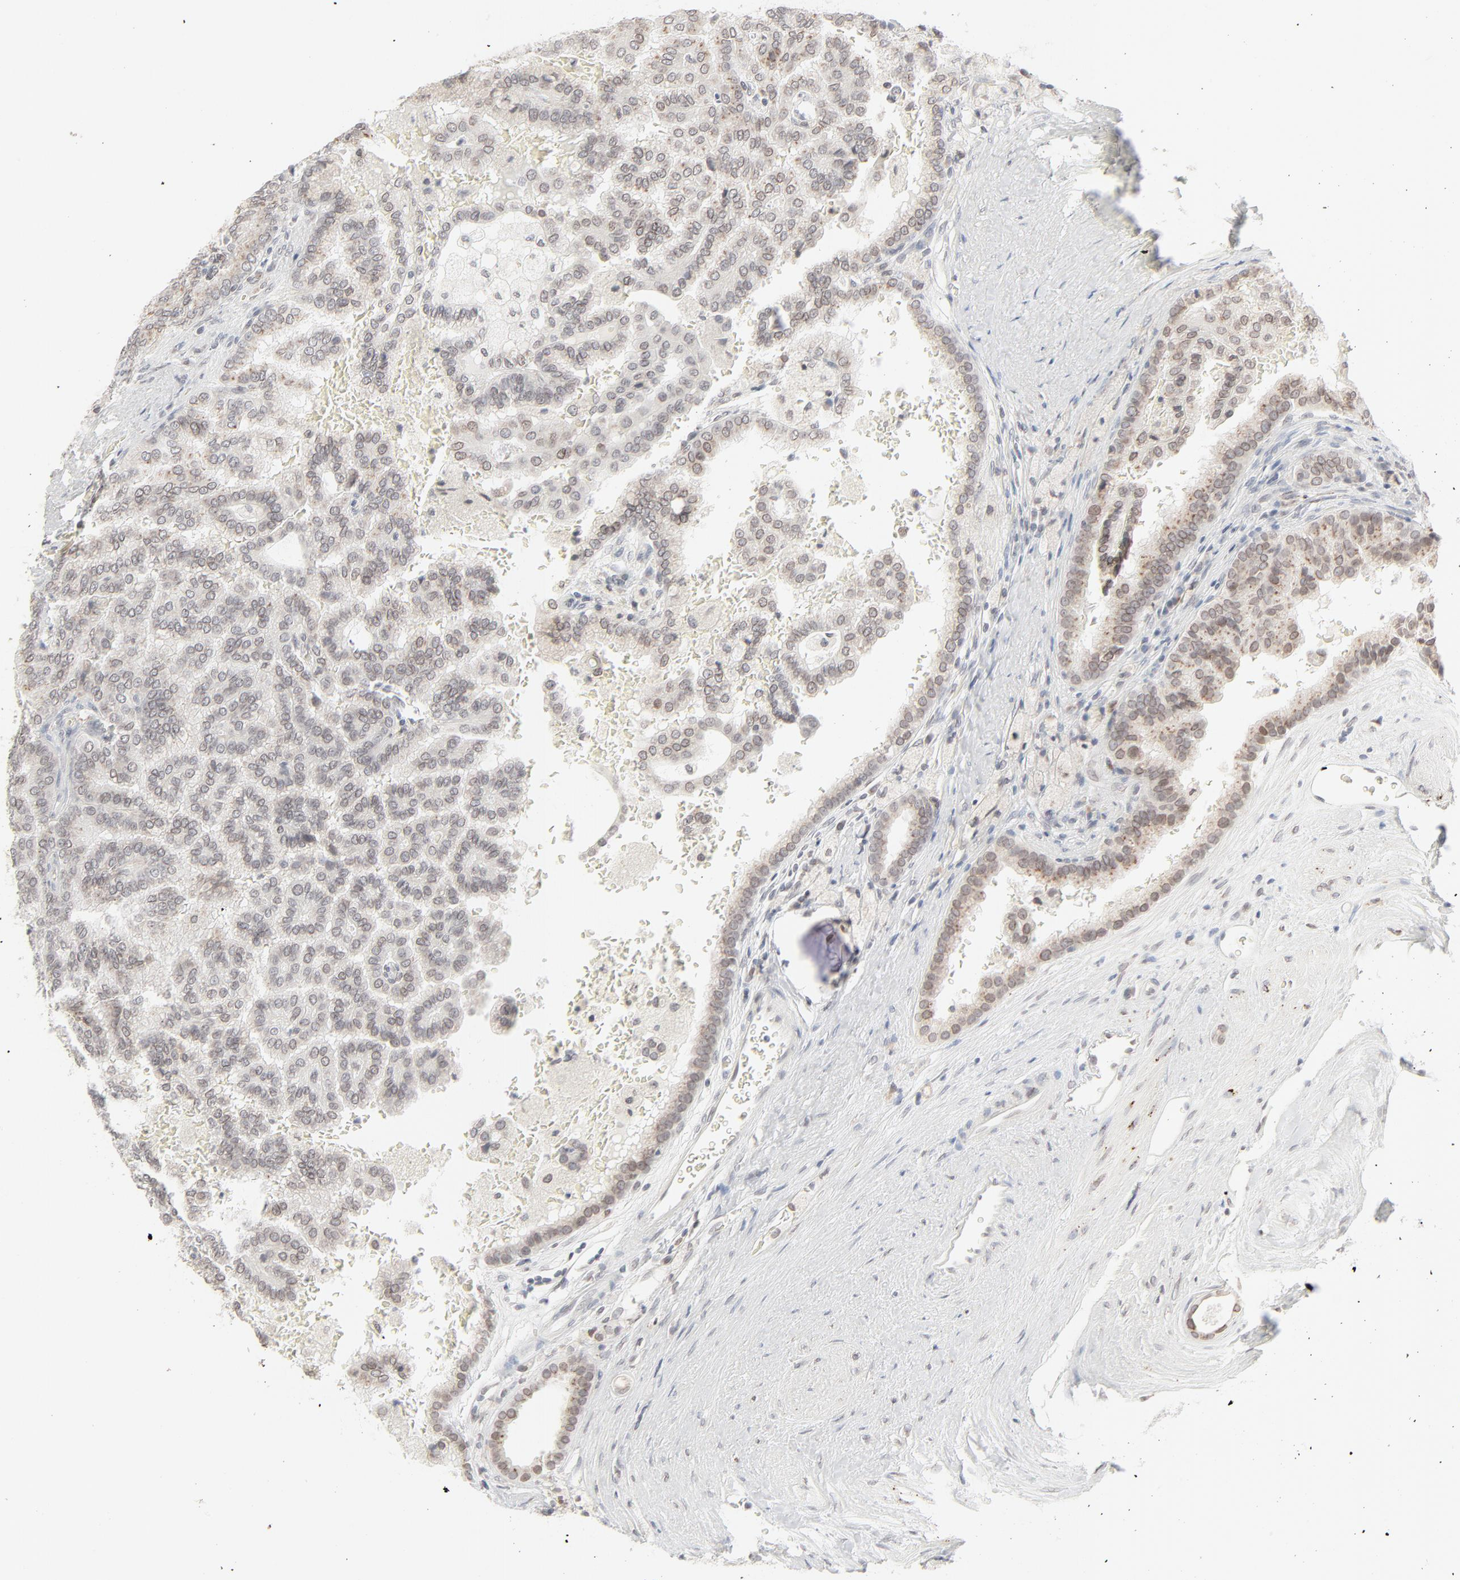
{"staining": {"intensity": "weak", "quantity": "<25%", "location": "cytoplasmic/membranous,nuclear"}, "tissue": "renal cancer", "cell_type": "Tumor cells", "image_type": "cancer", "snomed": [{"axis": "morphology", "description": "Adenocarcinoma, NOS"}, {"axis": "topography", "description": "Kidney"}], "caption": "Immunohistochemistry of adenocarcinoma (renal) demonstrates no positivity in tumor cells. (Stains: DAB IHC with hematoxylin counter stain, Microscopy: brightfield microscopy at high magnification).", "gene": "MAD1L1", "patient": {"sex": "male", "age": 61}}